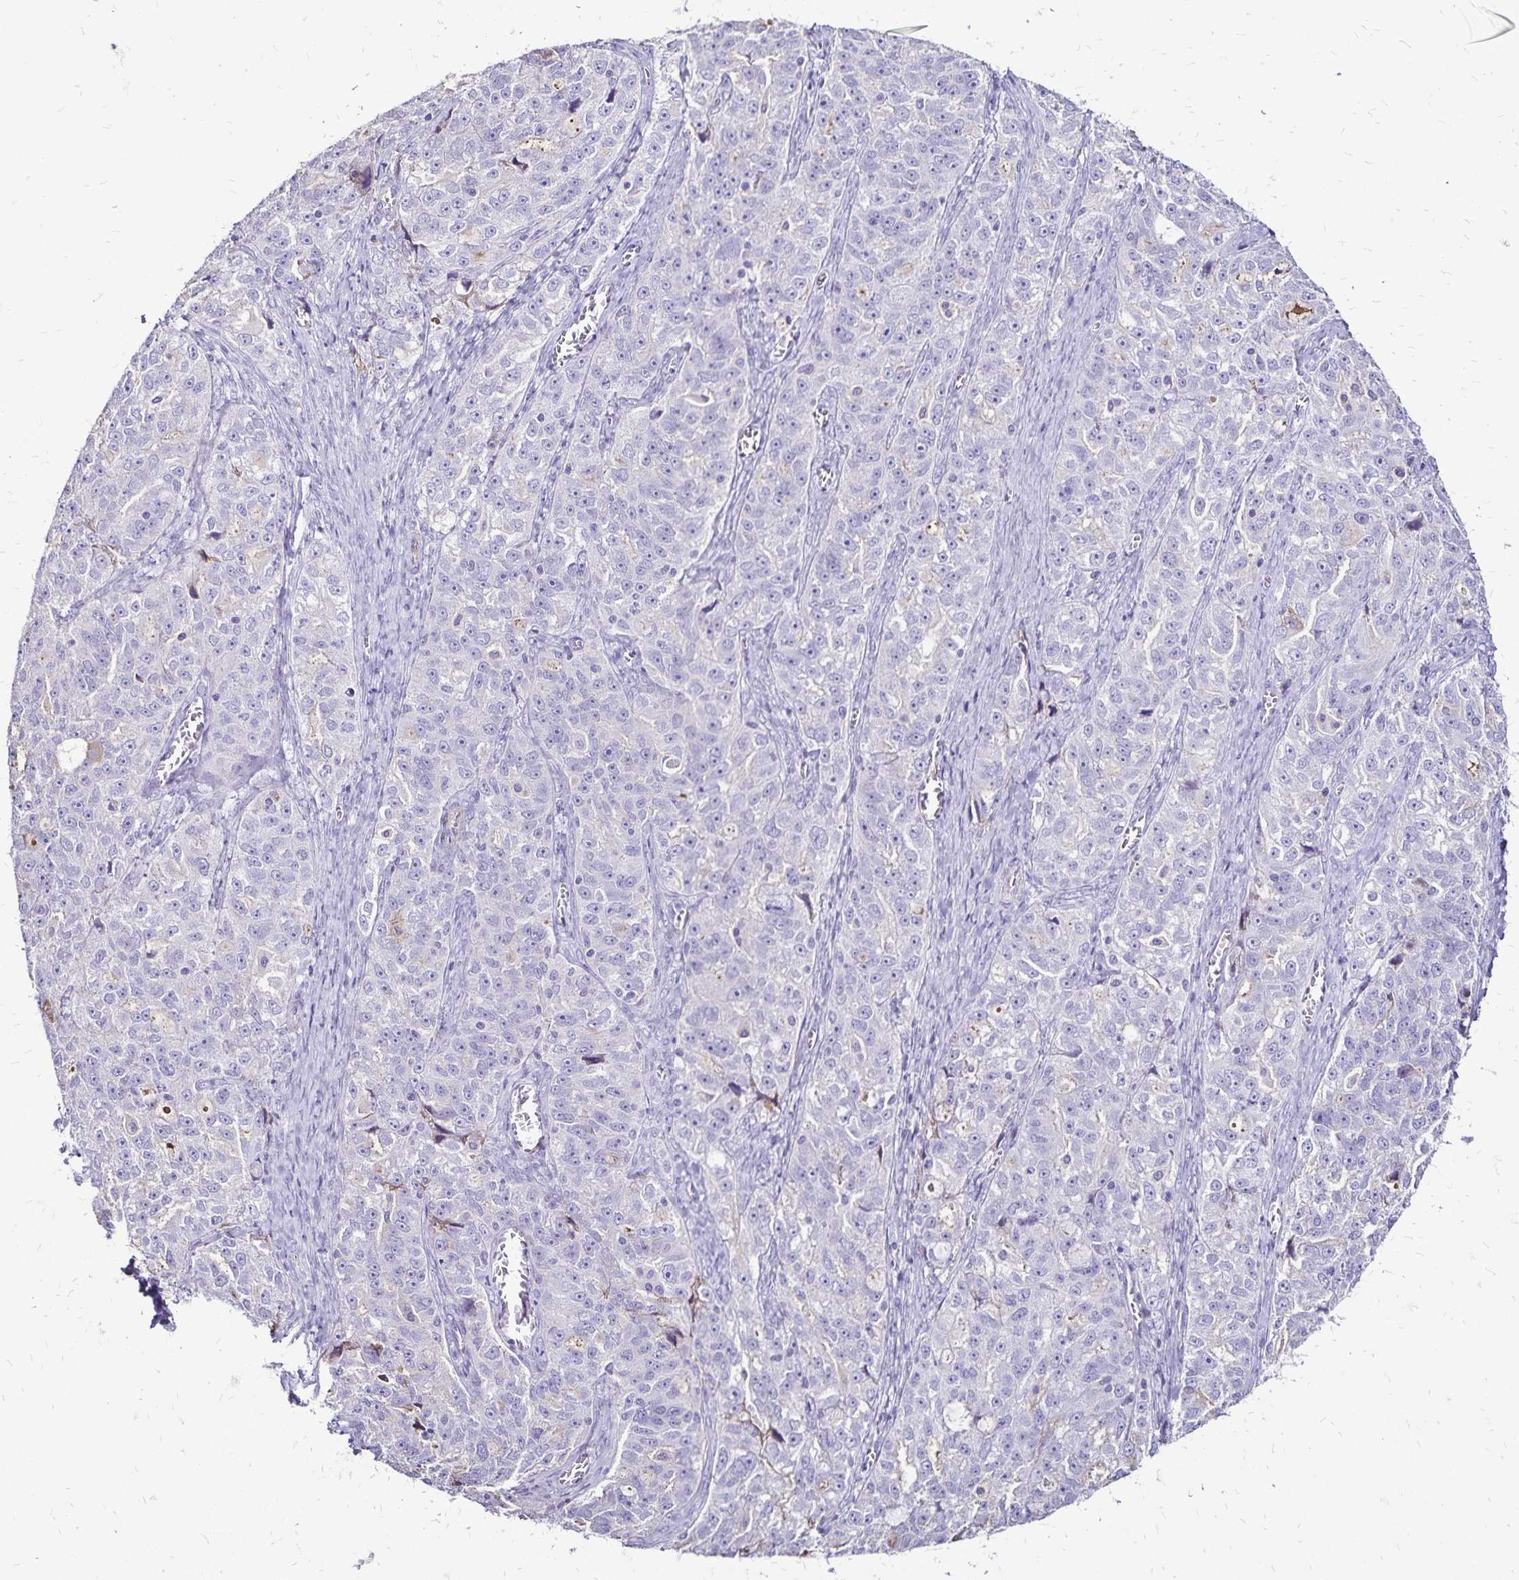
{"staining": {"intensity": "negative", "quantity": "none", "location": "none"}, "tissue": "ovarian cancer", "cell_type": "Tumor cells", "image_type": "cancer", "snomed": [{"axis": "morphology", "description": "Cystadenocarcinoma, serous, NOS"}, {"axis": "topography", "description": "Ovary"}], "caption": "Protein analysis of ovarian cancer (serous cystadenocarcinoma) demonstrates no significant expression in tumor cells. The staining is performed using DAB (3,3'-diaminobenzidine) brown chromogen with nuclei counter-stained in using hematoxylin.", "gene": "KISS1", "patient": {"sex": "female", "age": 51}}